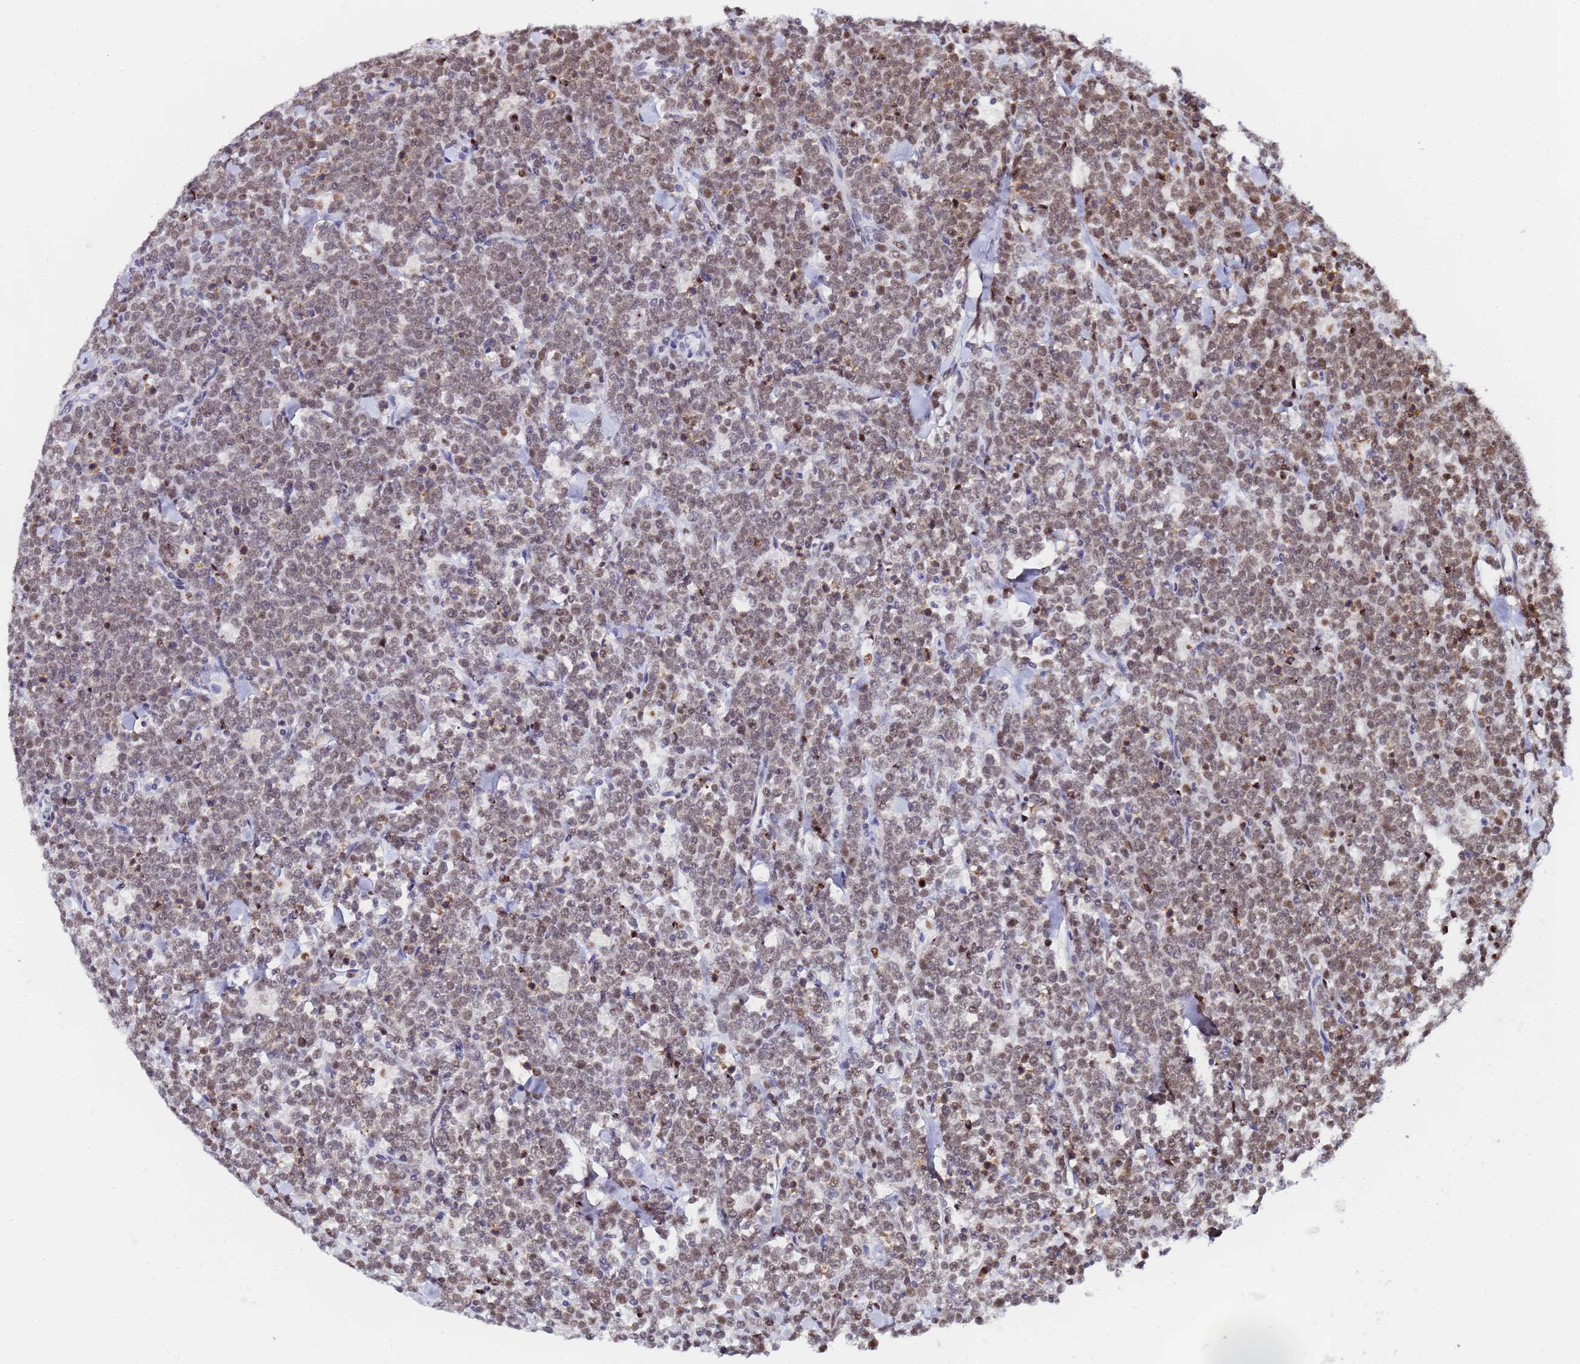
{"staining": {"intensity": "weak", "quantity": ">75%", "location": "nuclear"}, "tissue": "lymphoma", "cell_type": "Tumor cells", "image_type": "cancer", "snomed": [{"axis": "morphology", "description": "Malignant lymphoma, non-Hodgkin's type, High grade"}, {"axis": "topography", "description": "Small intestine"}], "caption": "Weak nuclear staining for a protein is seen in about >75% of tumor cells of lymphoma using immunohistochemistry.", "gene": "CKMT1A", "patient": {"sex": "male", "age": 8}}